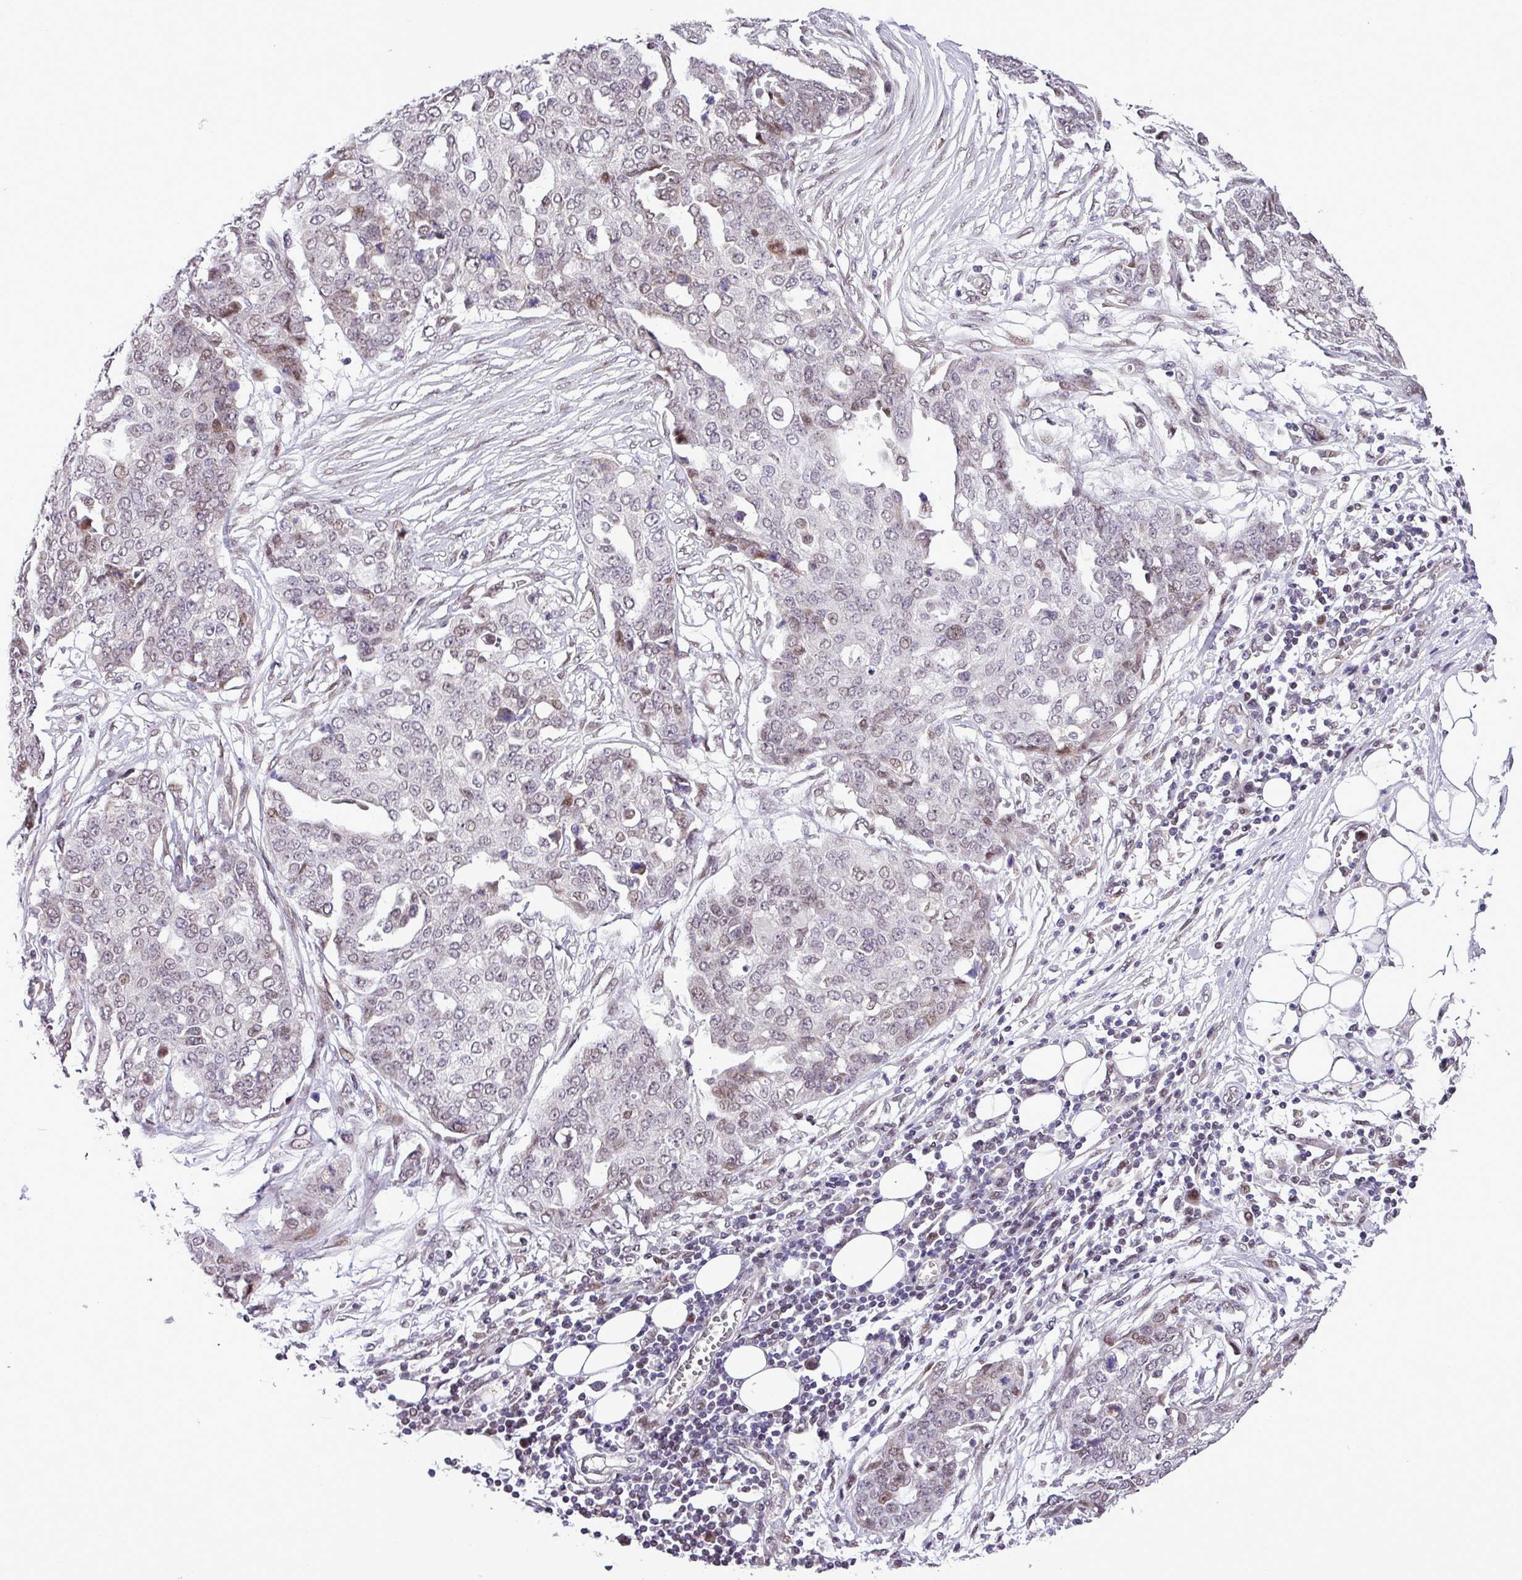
{"staining": {"intensity": "weak", "quantity": "<25%", "location": "nuclear"}, "tissue": "ovarian cancer", "cell_type": "Tumor cells", "image_type": "cancer", "snomed": [{"axis": "morphology", "description": "Cystadenocarcinoma, serous, NOS"}, {"axis": "topography", "description": "Soft tissue"}, {"axis": "topography", "description": "Ovary"}], "caption": "Protein analysis of ovarian serous cystadenocarcinoma displays no significant positivity in tumor cells.", "gene": "ZNF354A", "patient": {"sex": "female", "age": 57}}